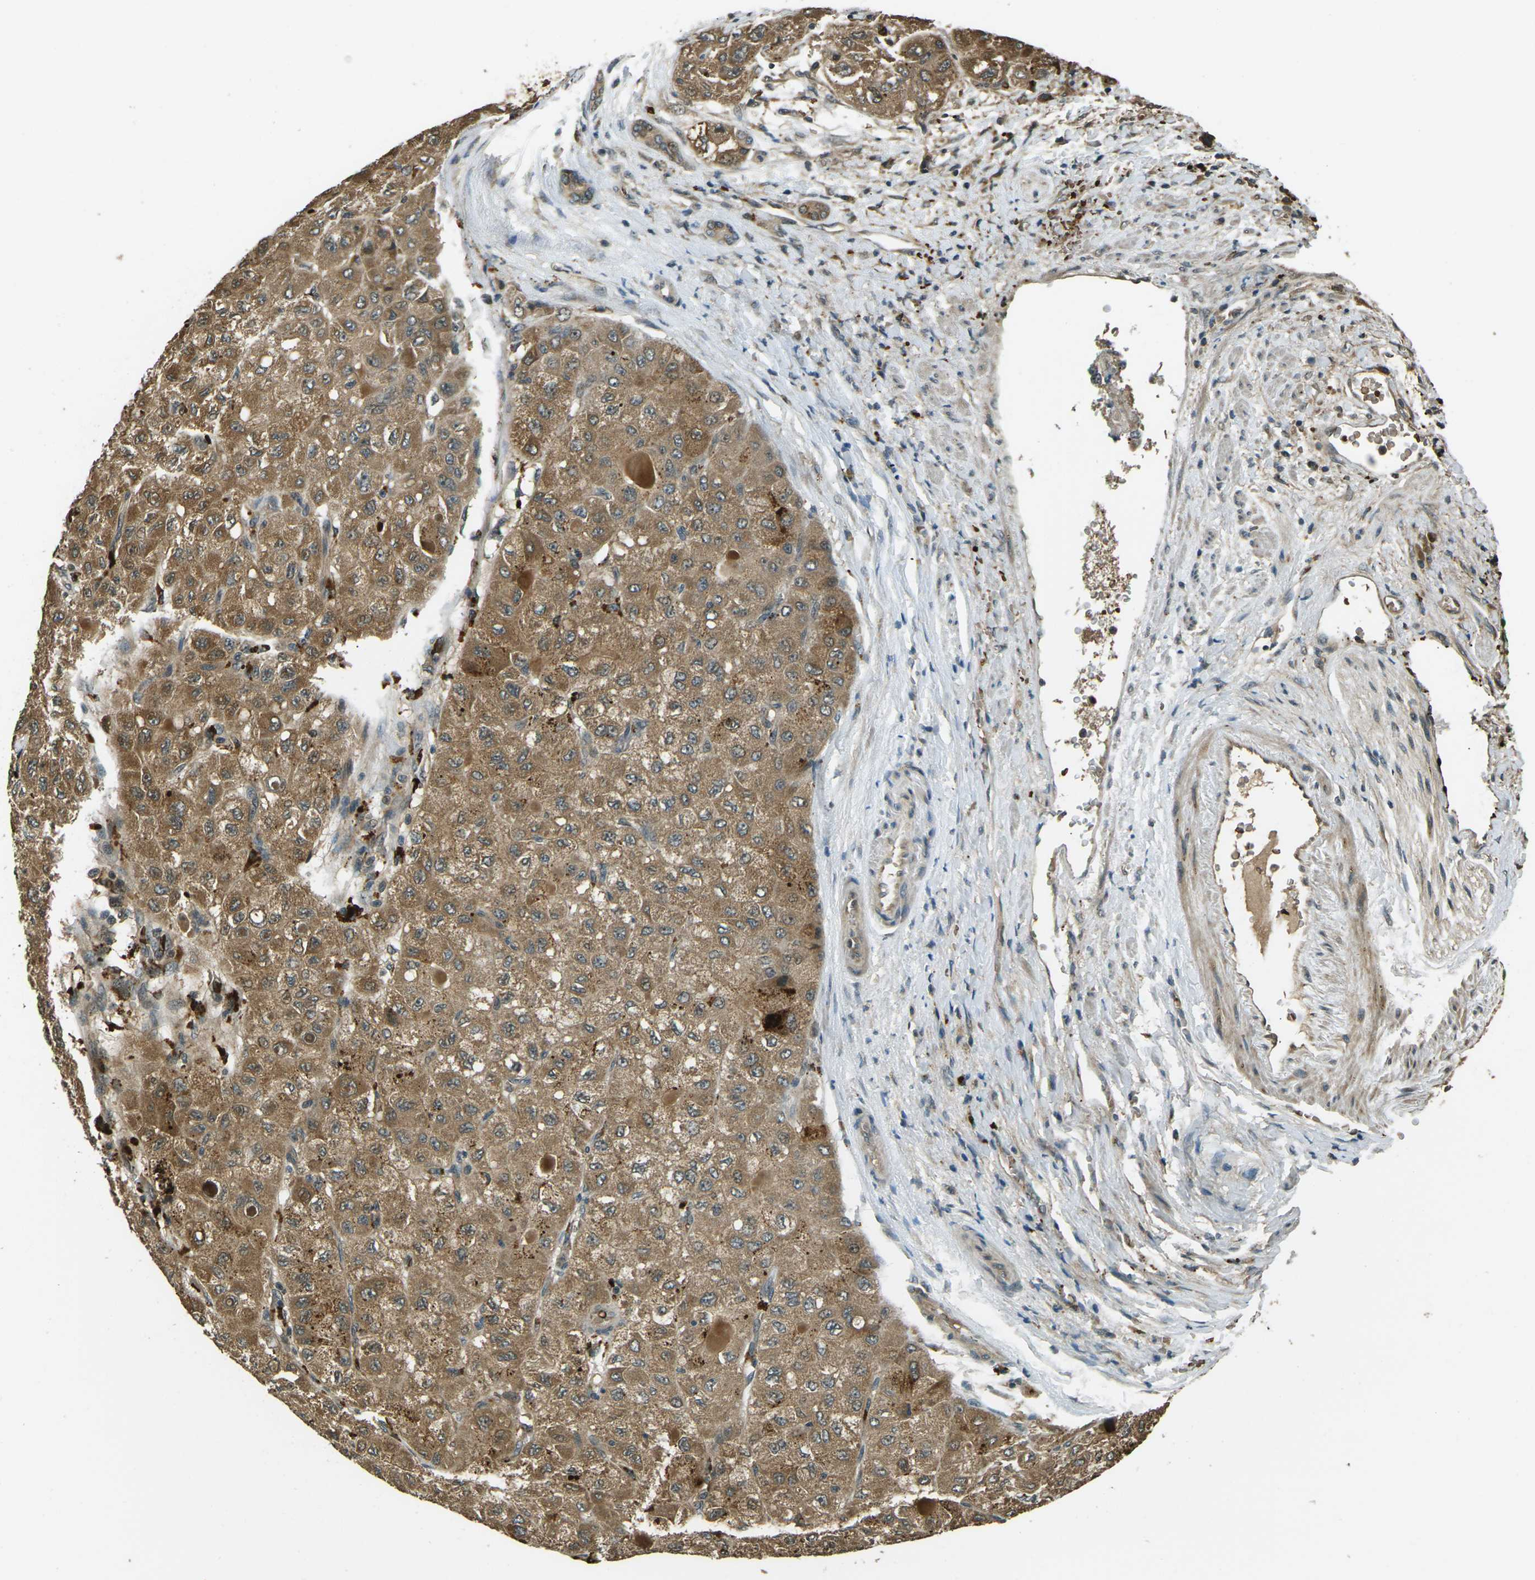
{"staining": {"intensity": "moderate", "quantity": ">75%", "location": "cytoplasmic/membranous"}, "tissue": "liver cancer", "cell_type": "Tumor cells", "image_type": "cancer", "snomed": [{"axis": "morphology", "description": "Carcinoma, Hepatocellular, NOS"}, {"axis": "topography", "description": "Liver"}], "caption": "There is medium levels of moderate cytoplasmic/membranous positivity in tumor cells of liver cancer (hepatocellular carcinoma), as demonstrated by immunohistochemical staining (brown color).", "gene": "TOR1A", "patient": {"sex": "male", "age": 80}}